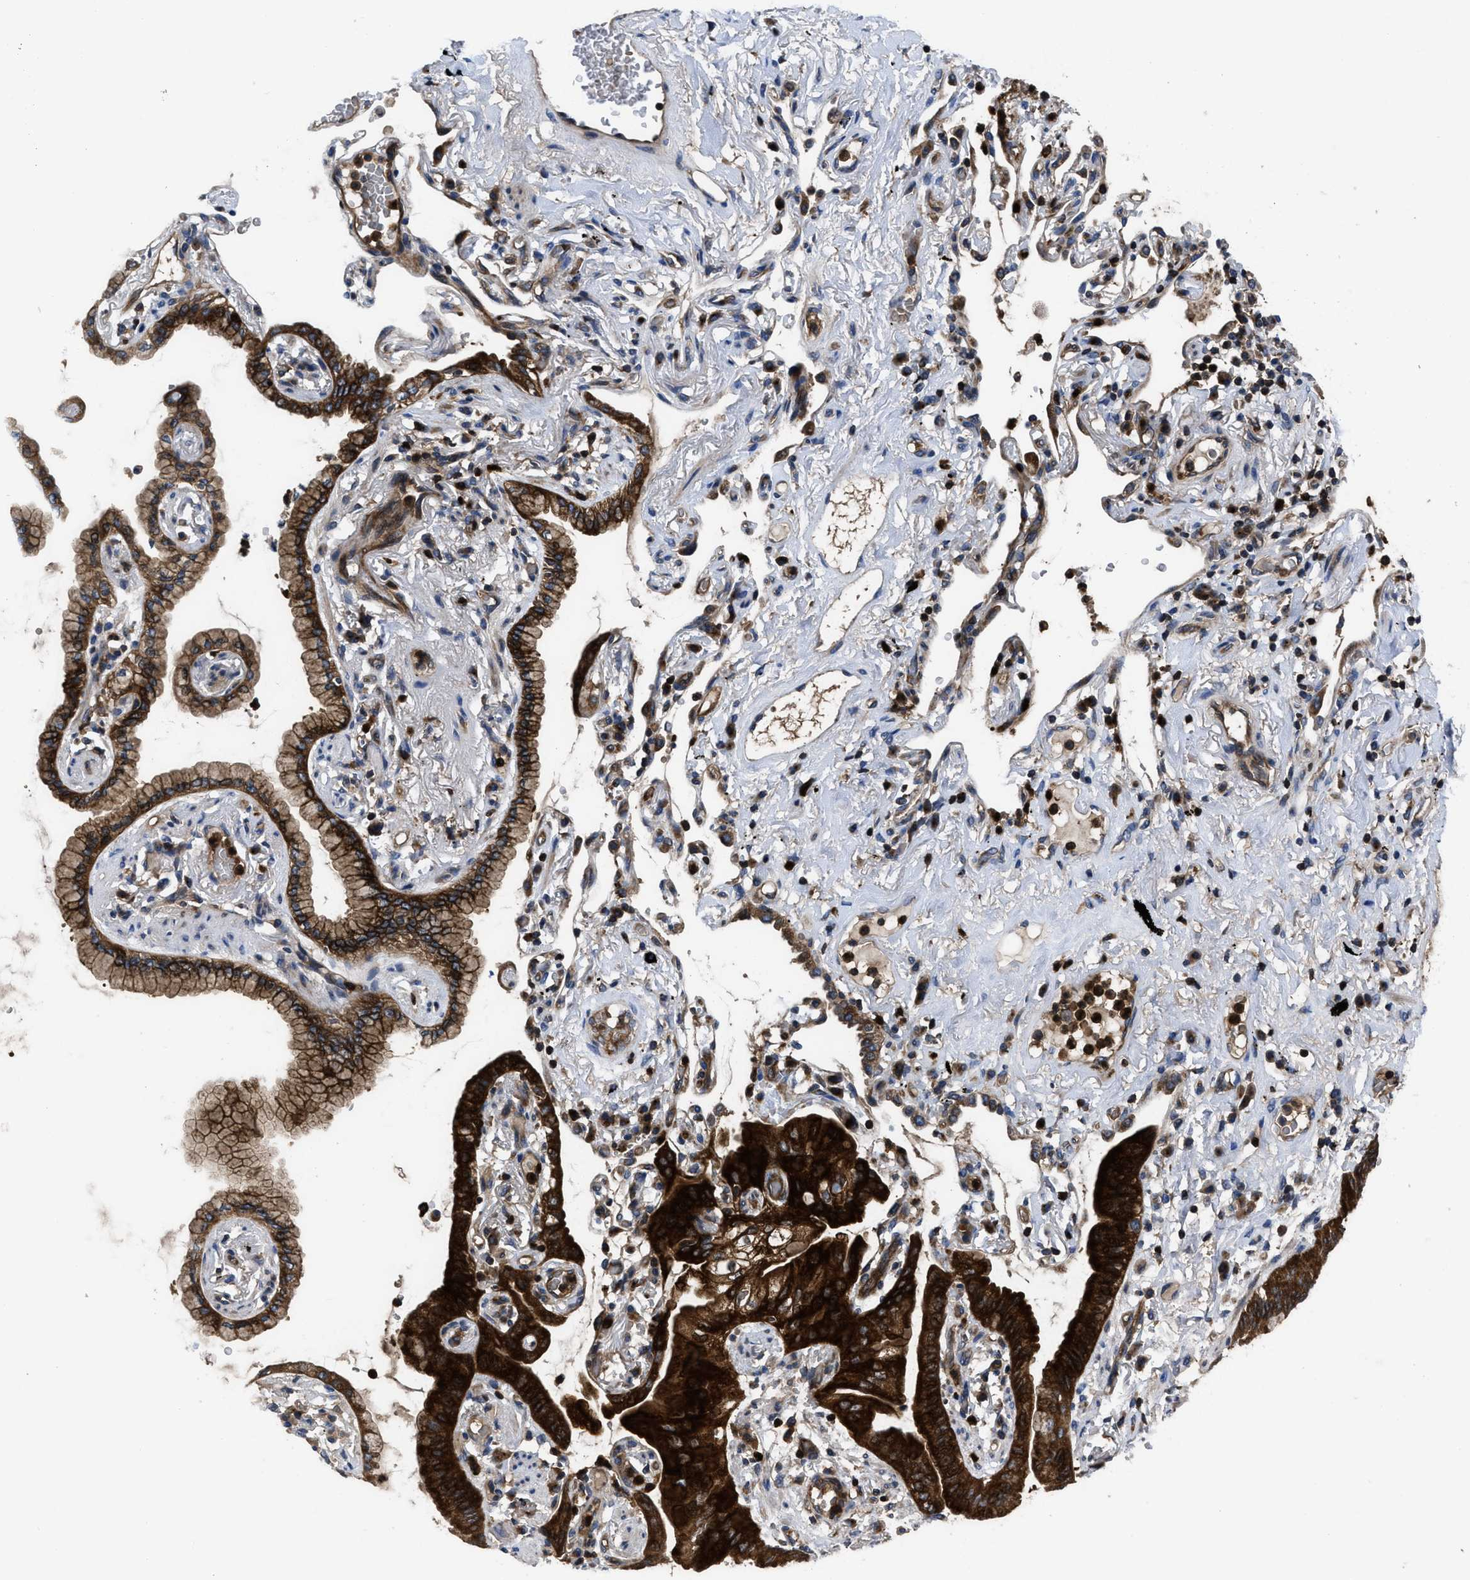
{"staining": {"intensity": "strong", "quantity": ">75%", "location": "cytoplasmic/membranous"}, "tissue": "lung cancer", "cell_type": "Tumor cells", "image_type": "cancer", "snomed": [{"axis": "morphology", "description": "Normal tissue, NOS"}, {"axis": "morphology", "description": "Adenocarcinoma, NOS"}, {"axis": "topography", "description": "Bronchus"}, {"axis": "topography", "description": "Lung"}], "caption": "This is a histology image of immunohistochemistry staining of lung cancer, which shows strong expression in the cytoplasmic/membranous of tumor cells.", "gene": "YBEY", "patient": {"sex": "female", "age": 70}}